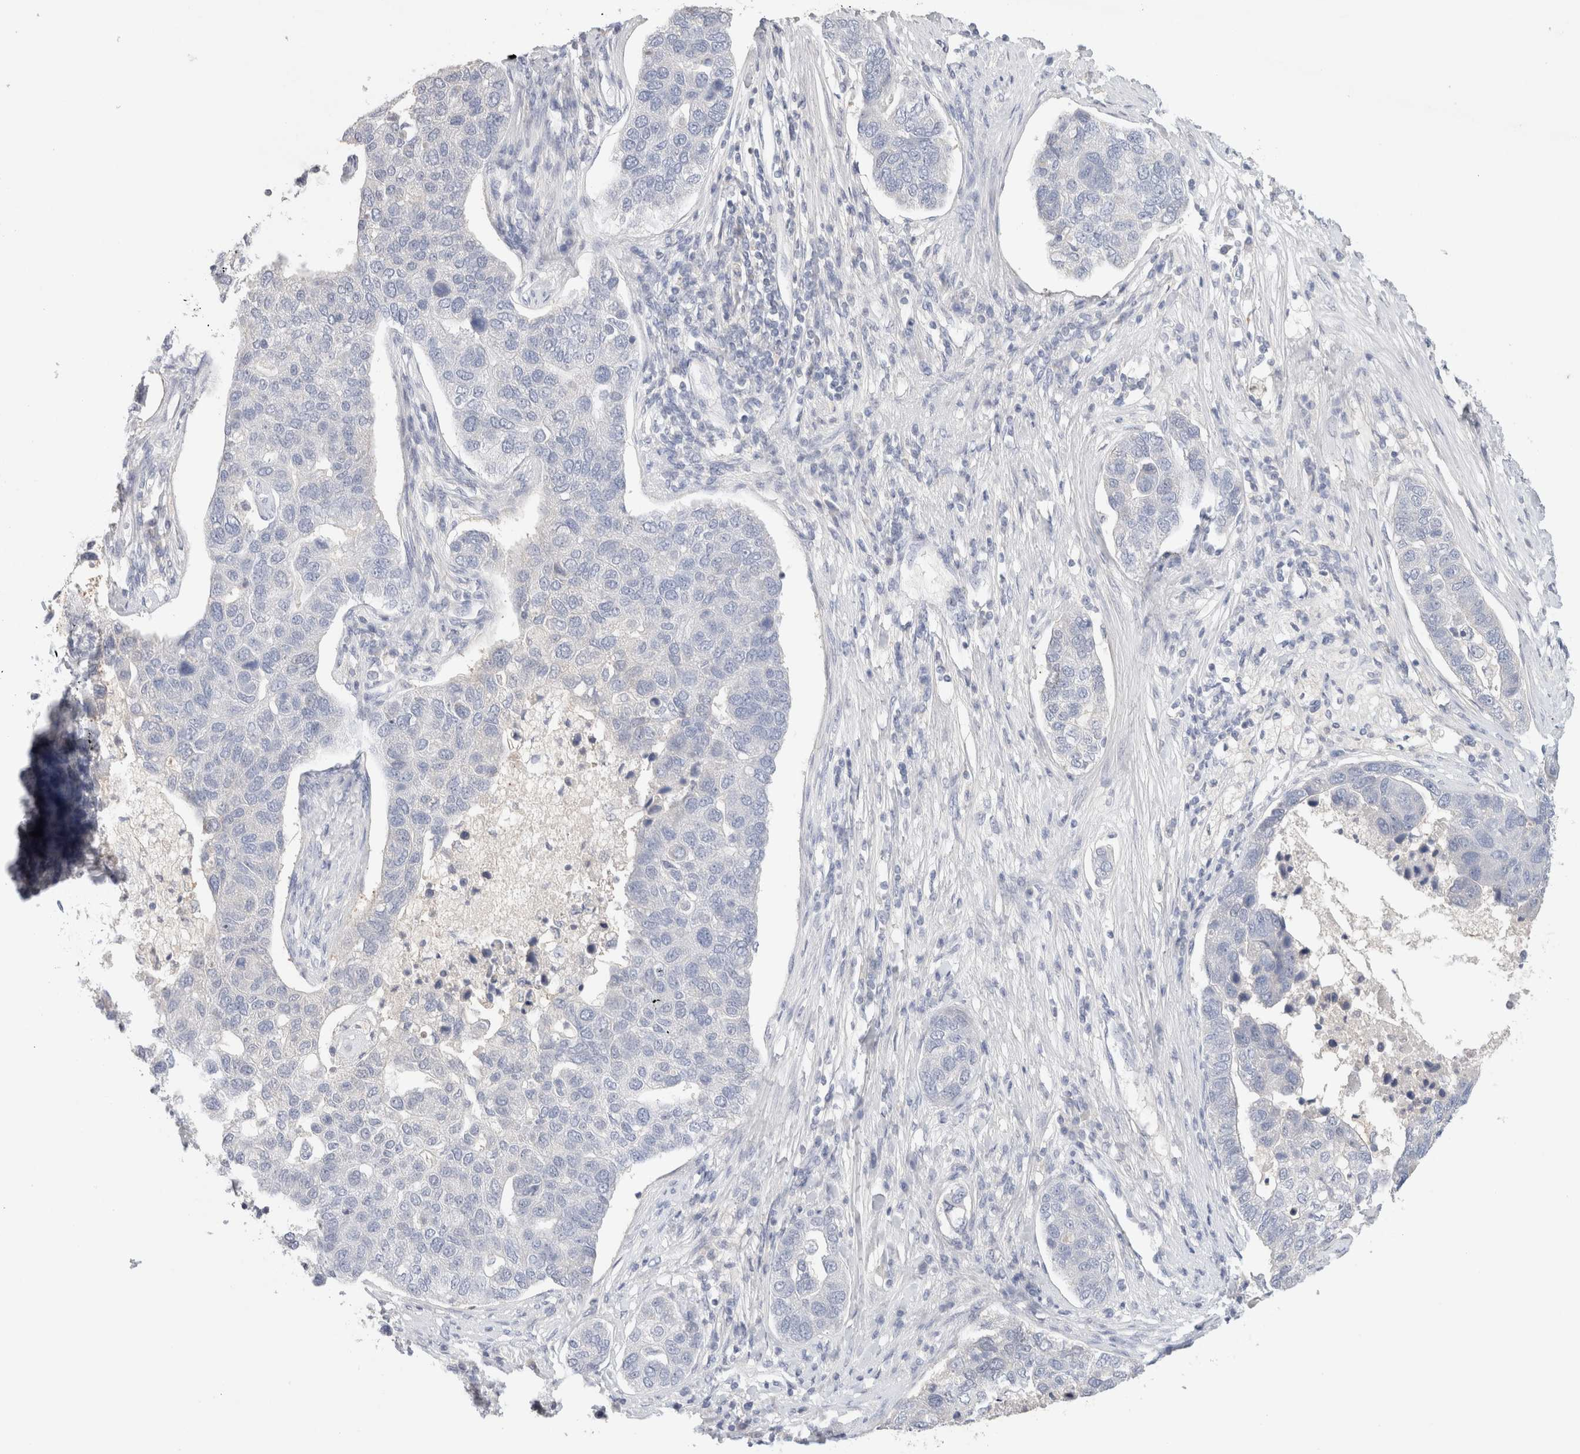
{"staining": {"intensity": "negative", "quantity": "none", "location": "none"}, "tissue": "pancreatic cancer", "cell_type": "Tumor cells", "image_type": "cancer", "snomed": [{"axis": "morphology", "description": "Adenocarcinoma, NOS"}, {"axis": "topography", "description": "Pancreas"}], "caption": "The image shows no significant positivity in tumor cells of pancreatic adenocarcinoma.", "gene": "MPP2", "patient": {"sex": "female", "age": 61}}